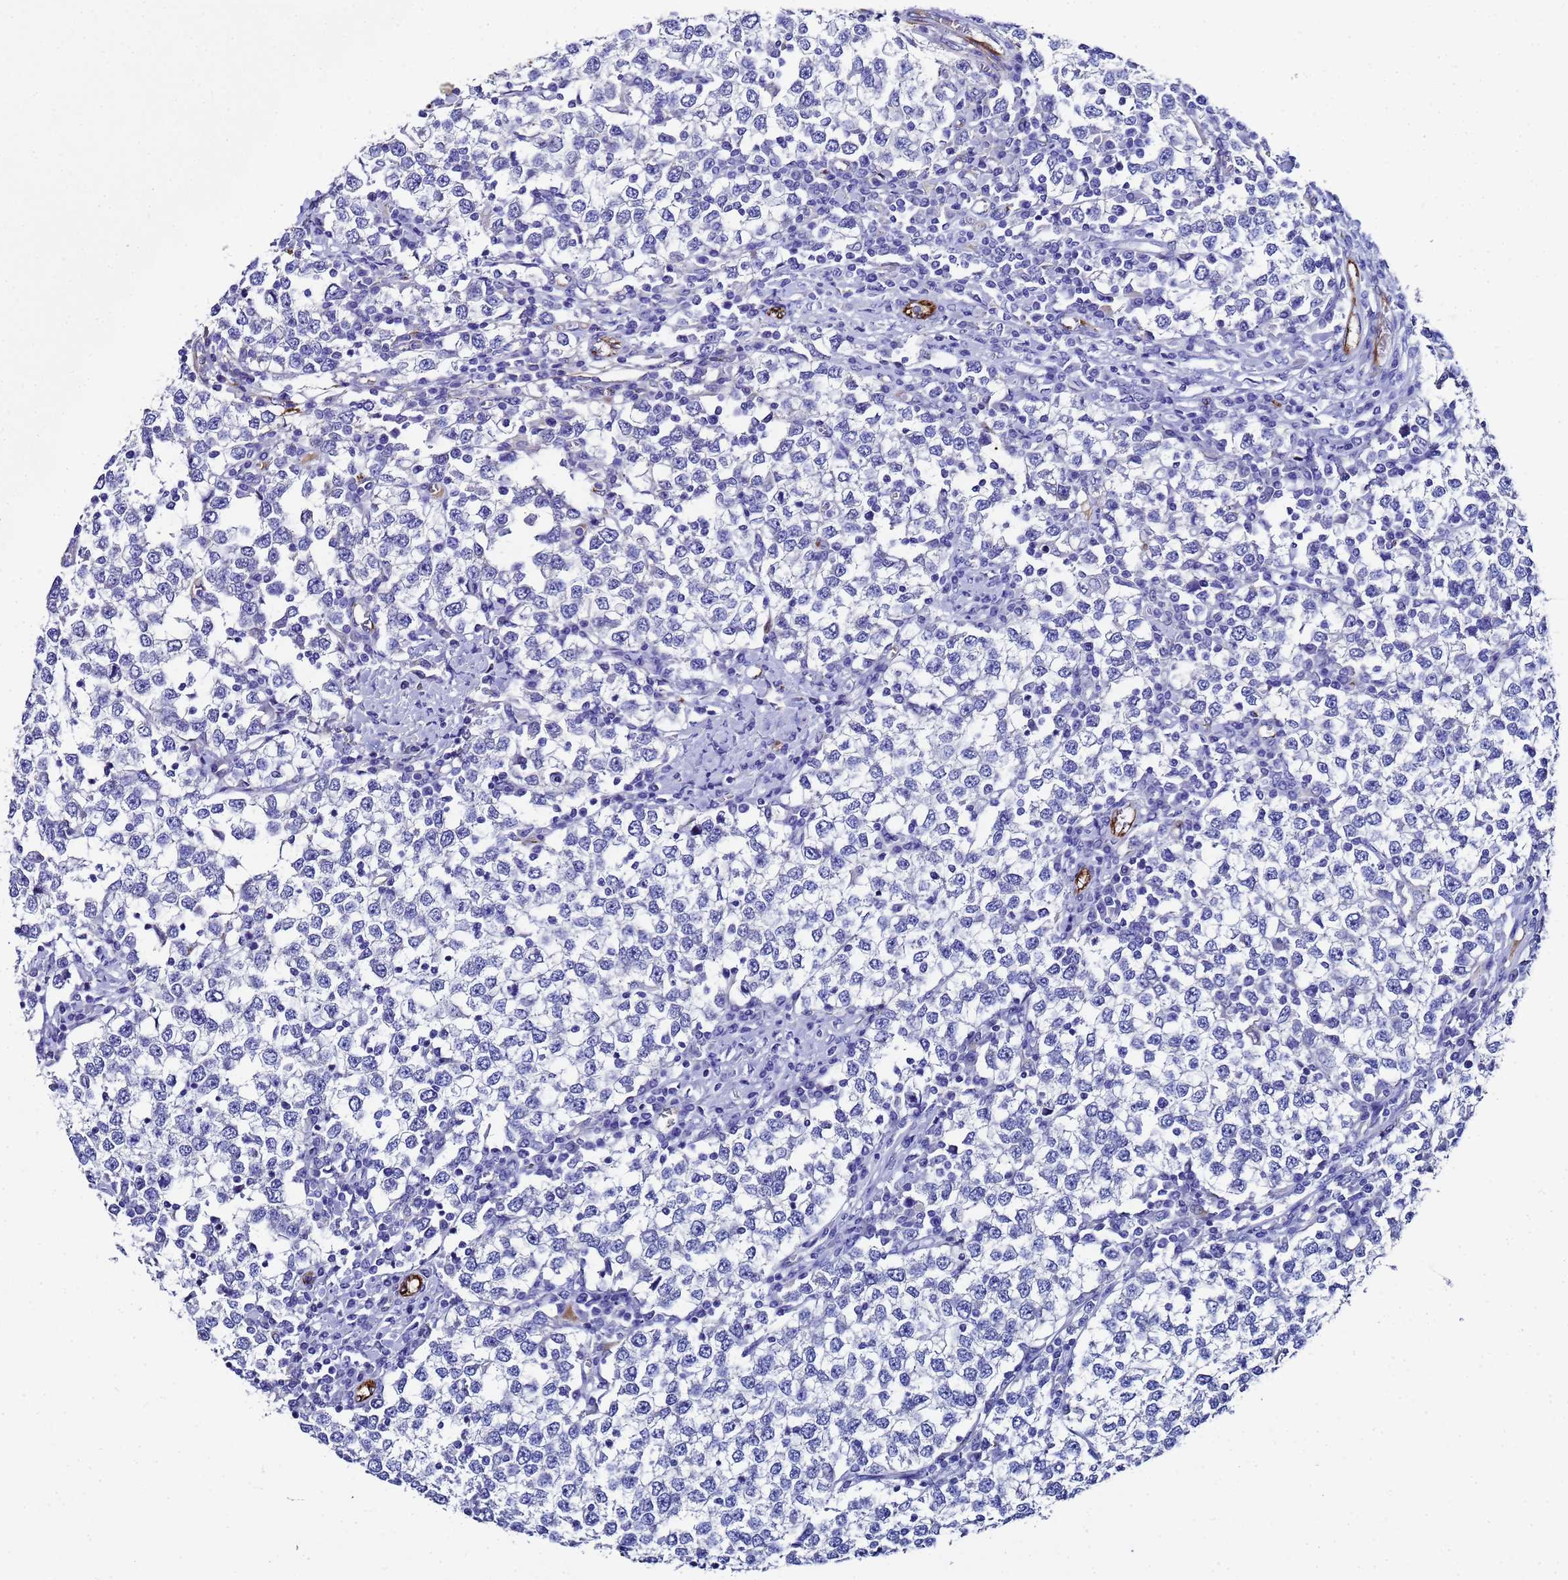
{"staining": {"intensity": "negative", "quantity": "none", "location": "none"}, "tissue": "testis cancer", "cell_type": "Tumor cells", "image_type": "cancer", "snomed": [{"axis": "morphology", "description": "Seminoma, NOS"}, {"axis": "topography", "description": "Testis"}], "caption": "Tumor cells are negative for brown protein staining in testis cancer (seminoma).", "gene": "ADIPOQ", "patient": {"sex": "male", "age": 65}}